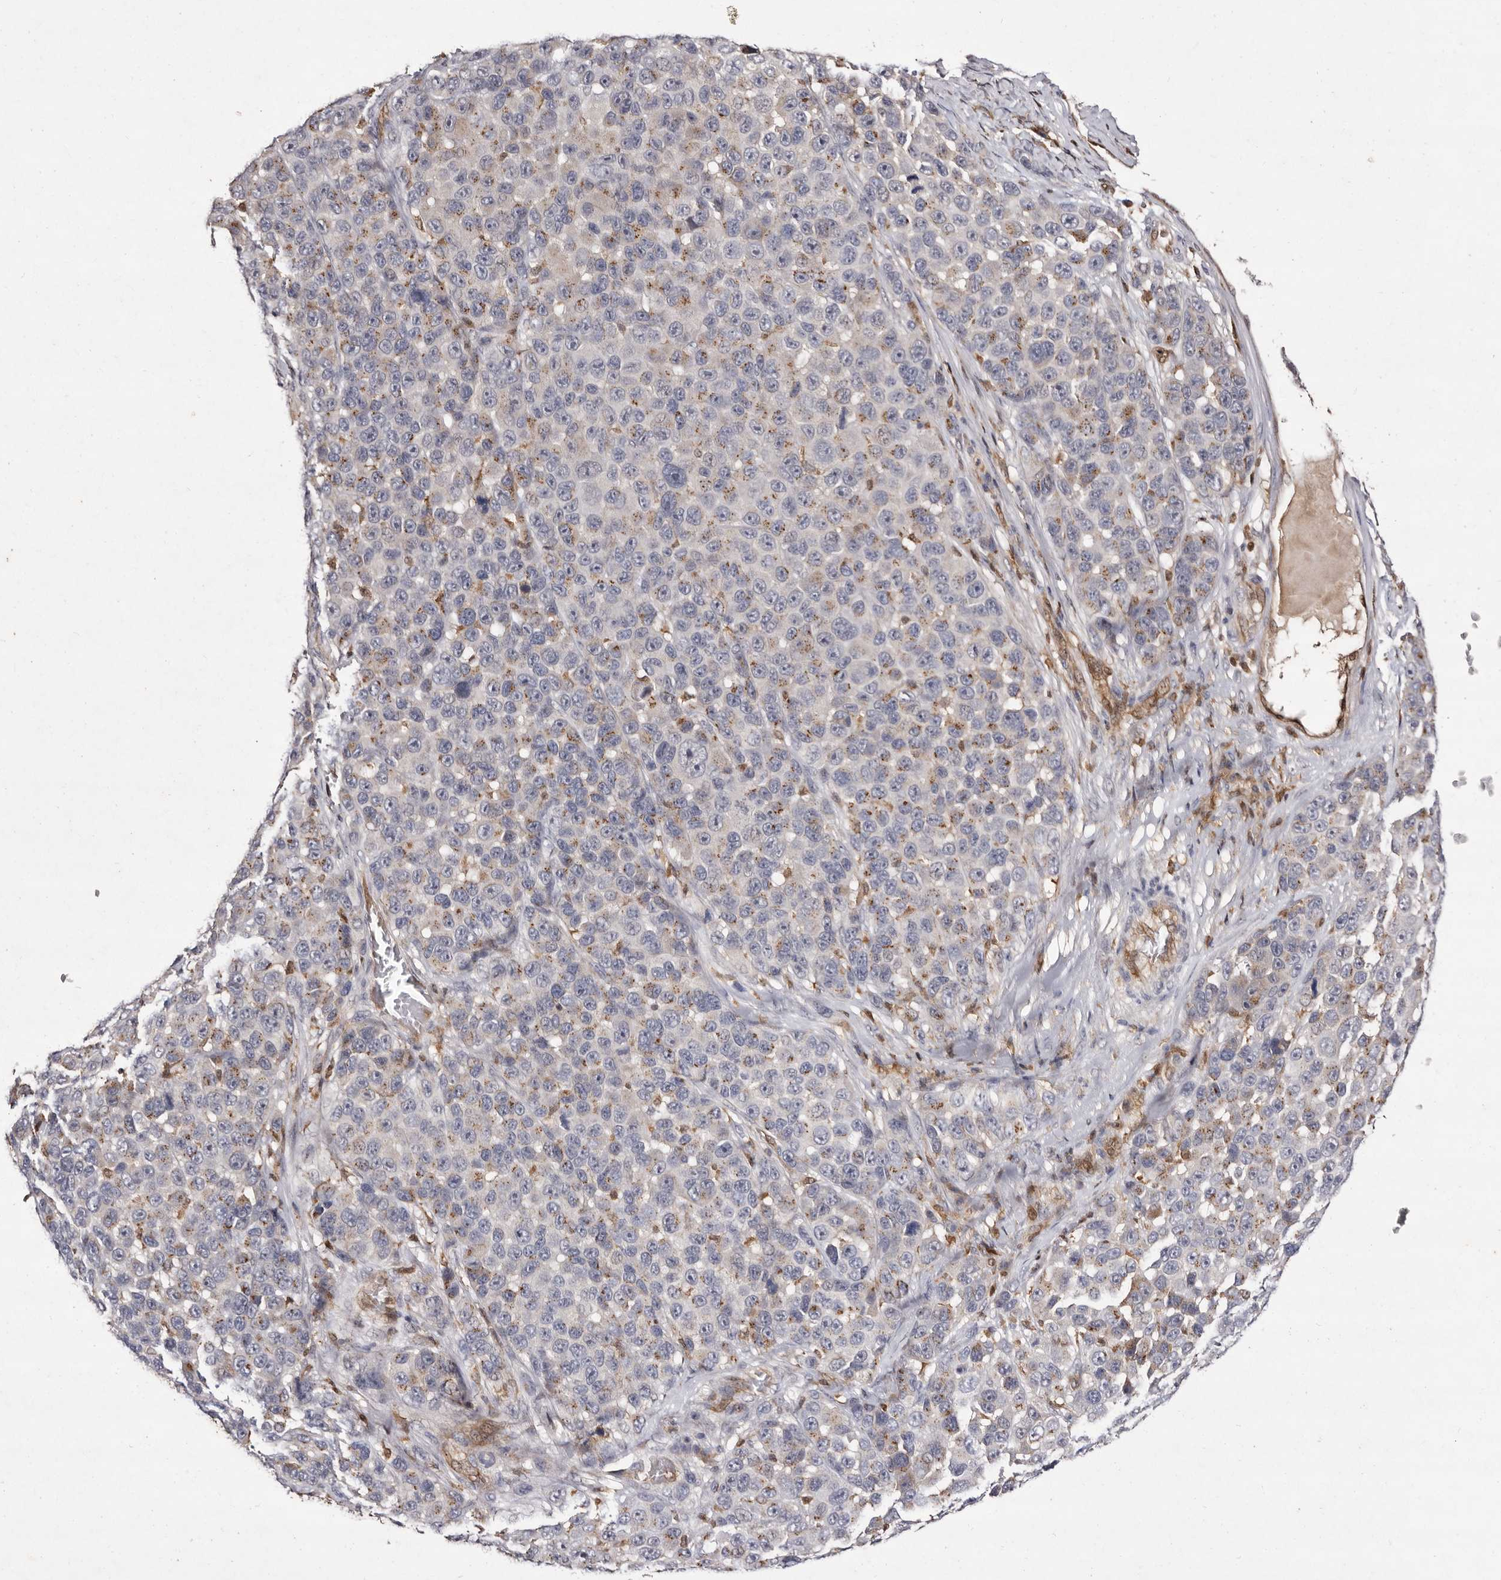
{"staining": {"intensity": "negative", "quantity": "none", "location": "none"}, "tissue": "melanoma", "cell_type": "Tumor cells", "image_type": "cancer", "snomed": [{"axis": "morphology", "description": "Malignant melanoma, NOS"}, {"axis": "topography", "description": "Skin"}], "caption": "This is a micrograph of IHC staining of melanoma, which shows no staining in tumor cells.", "gene": "GIMAP4", "patient": {"sex": "male", "age": 53}}